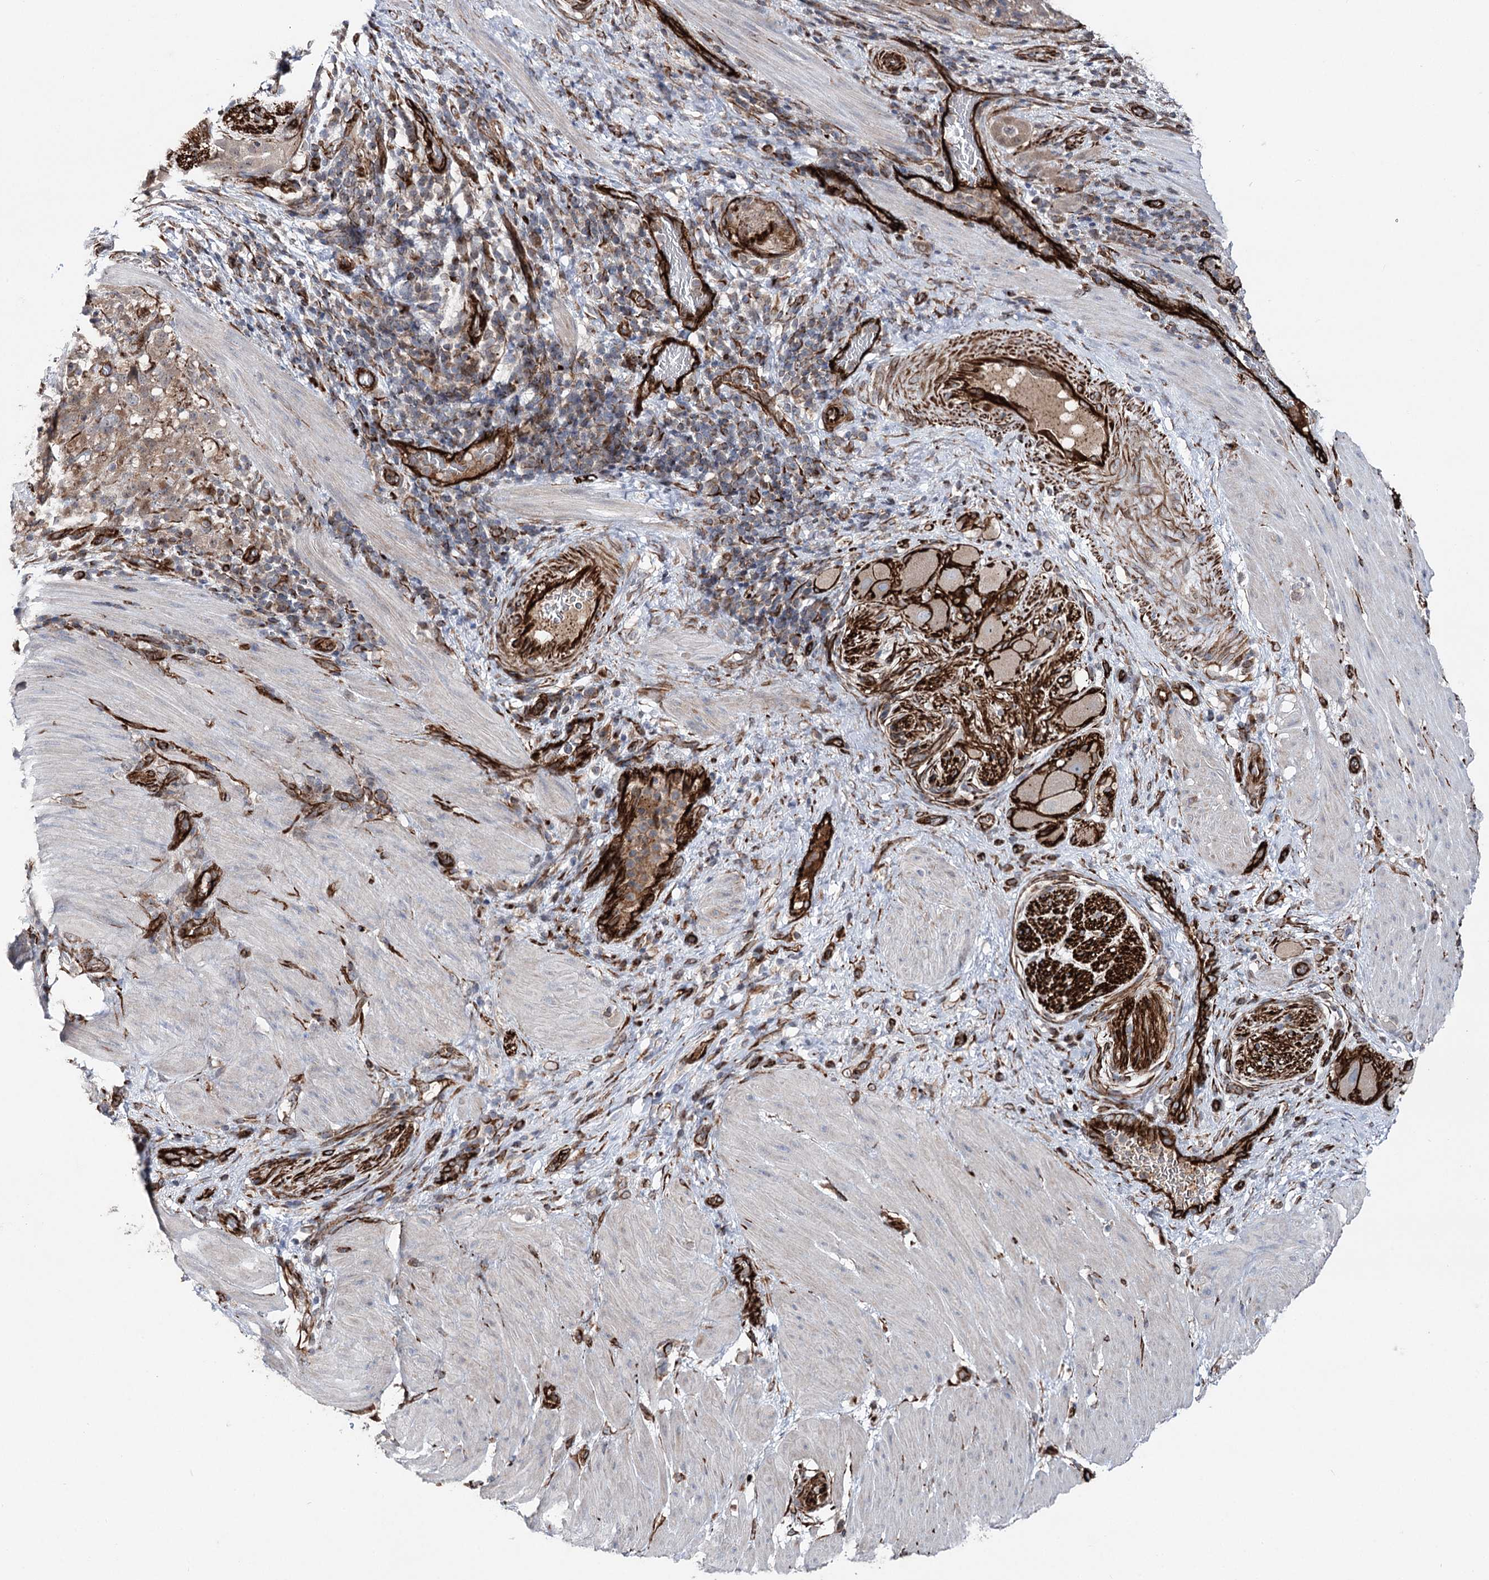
{"staining": {"intensity": "moderate", "quantity": ">75%", "location": "cytoplasmic/membranous"}, "tissue": "stomach cancer", "cell_type": "Tumor cells", "image_type": "cancer", "snomed": [{"axis": "morphology", "description": "Adenocarcinoma, NOS"}, {"axis": "topography", "description": "Stomach"}], "caption": "Brown immunohistochemical staining in human stomach adenocarcinoma displays moderate cytoplasmic/membranous expression in approximately >75% of tumor cells.", "gene": "MIB1", "patient": {"sex": "male", "age": 48}}